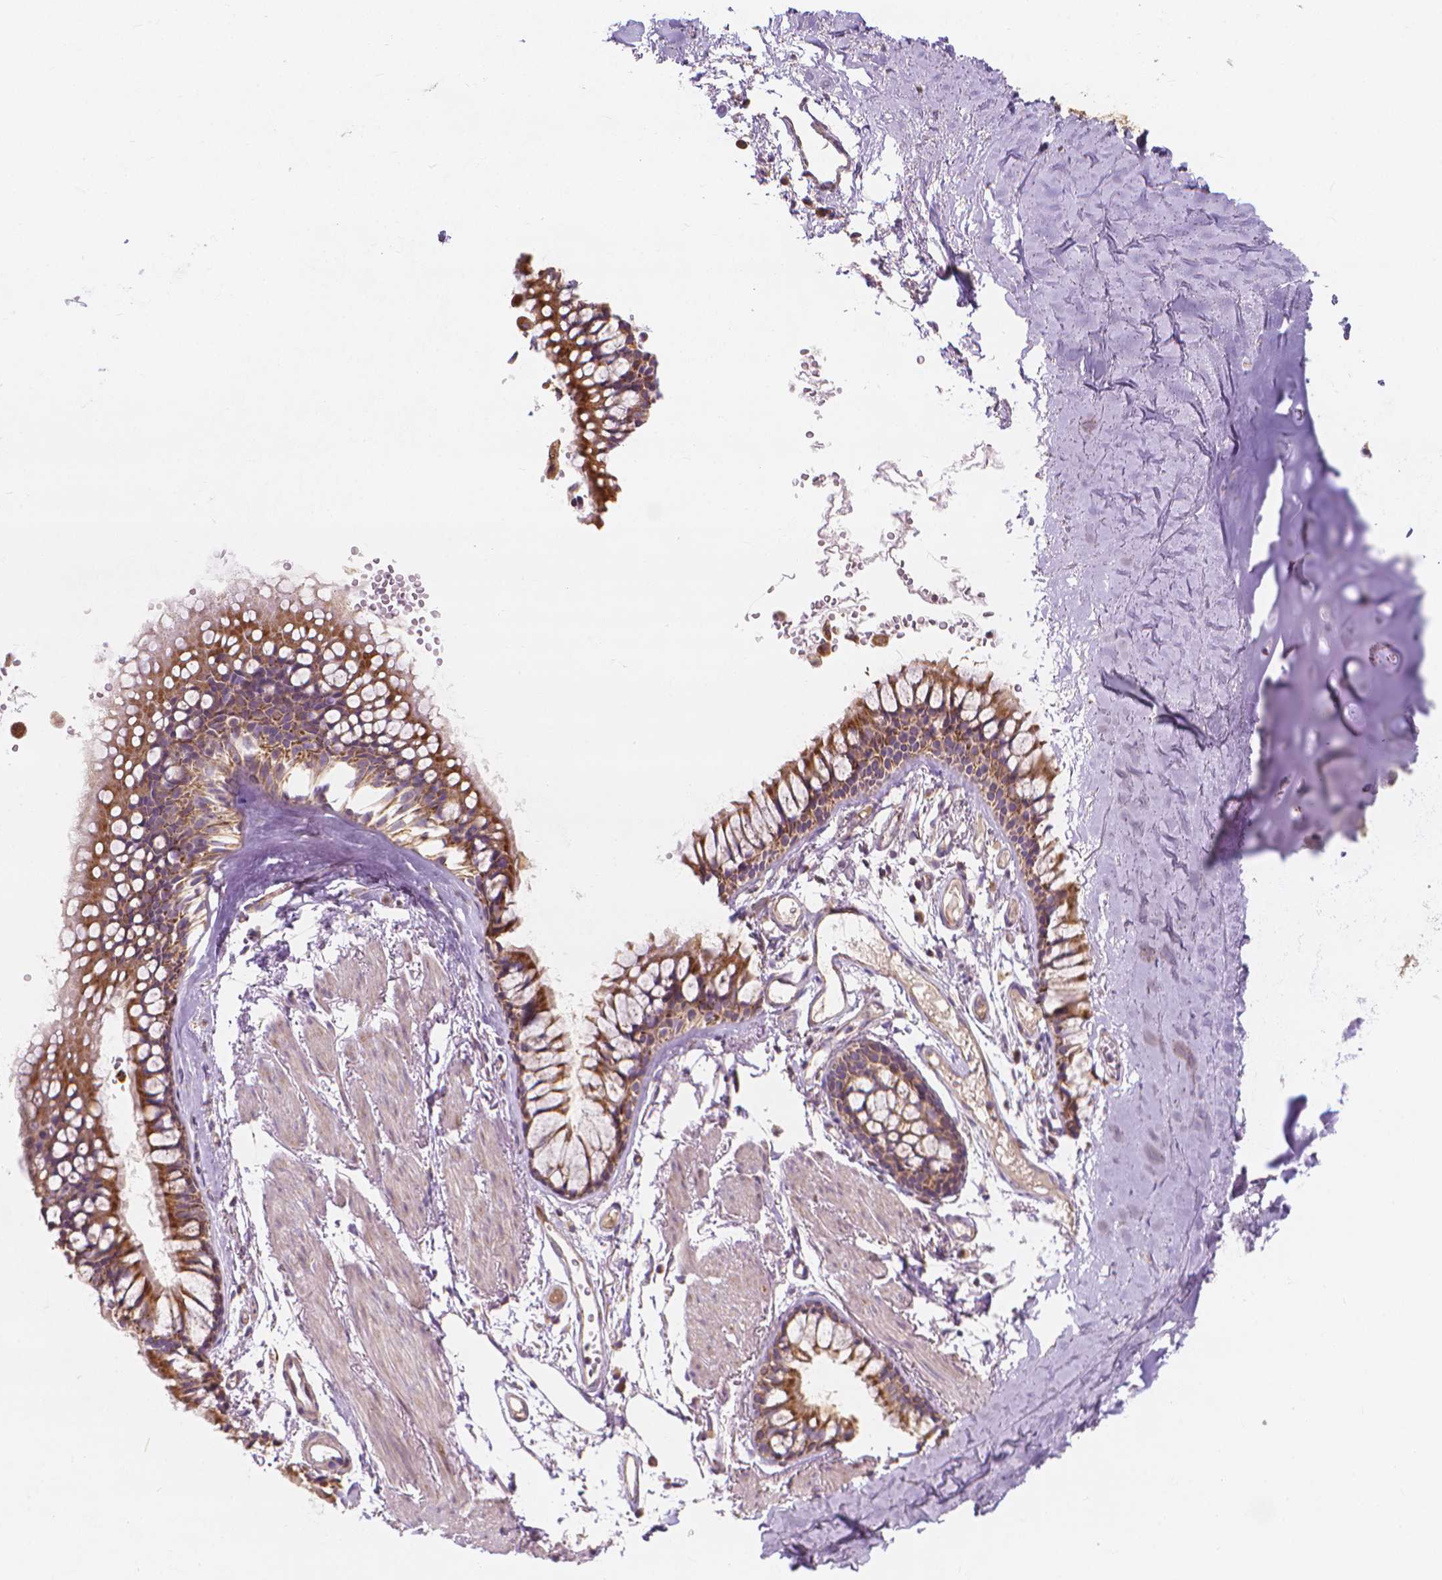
{"staining": {"intensity": "weak", "quantity": ">75%", "location": "cytoplasmic/membranous"}, "tissue": "soft tissue", "cell_type": "Chondrocytes", "image_type": "normal", "snomed": [{"axis": "morphology", "description": "Normal tissue, NOS"}, {"axis": "topography", "description": "Cartilage tissue"}, {"axis": "topography", "description": "Bronchus"}], "caption": "The histopathology image exhibits immunohistochemical staining of unremarkable soft tissue. There is weak cytoplasmic/membranous expression is identified in approximately >75% of chondrocytes.", "gene": "SNCAIP", "patient": {"sex": "female", "age": 79}}